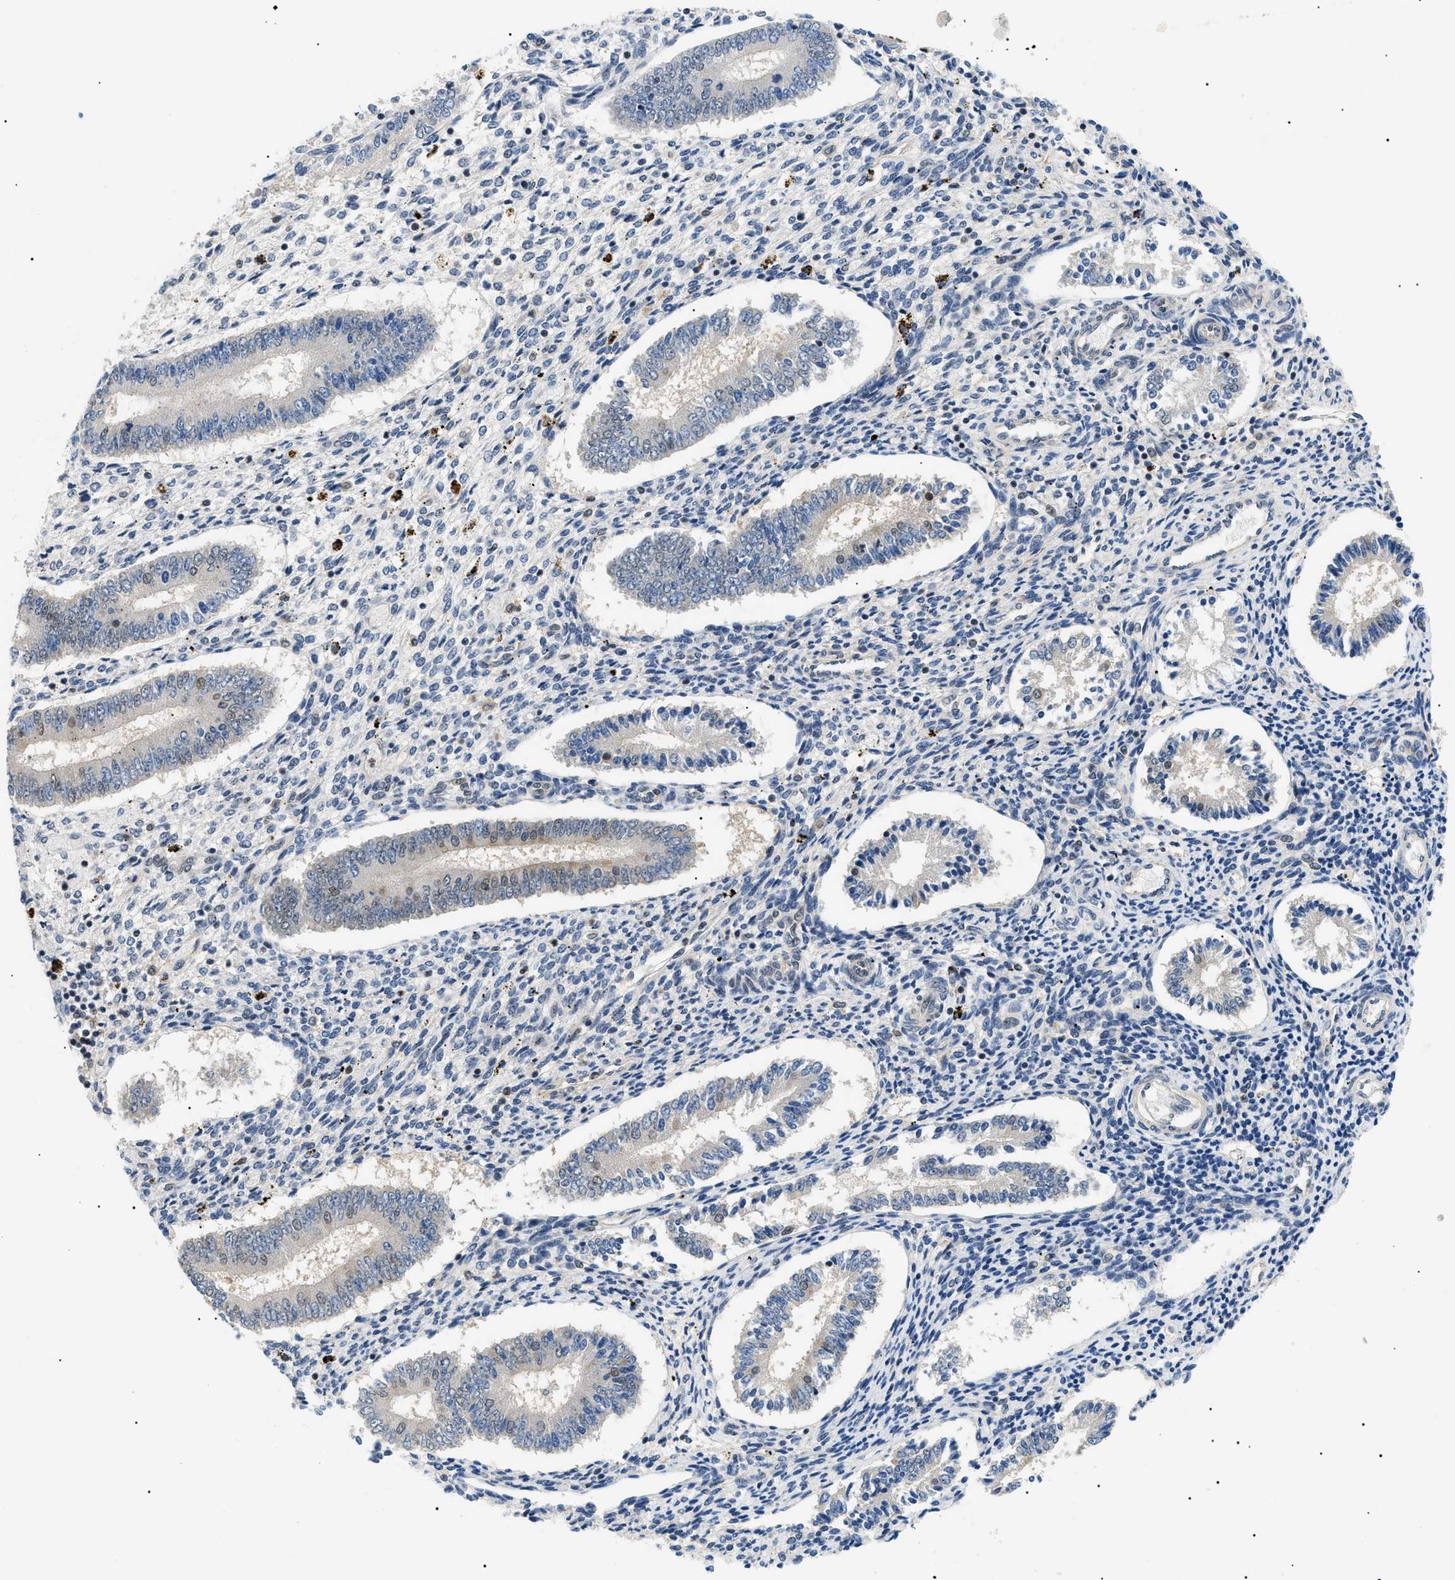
{"staining": {"intensity": "negative", "quantity": "none", "location": "none"}, "tissue": "endometrium", "cell_type": "Cells in endometrial stroma", "image_type": "normal", "snomed": [{"axis": "morphology", "description": "Normal tissue, NOS"}, {"axis": "topography", "description": "Endometrium"}], "caption": "A high-resolution micrograph shows immunohistochemistry (IHC) staining of unremarkable endometrium, which exhibits no significant staining in cells in endometrial stroma.", "gene": "RBM15", "patient": {"sex": "female", "age": 42}}